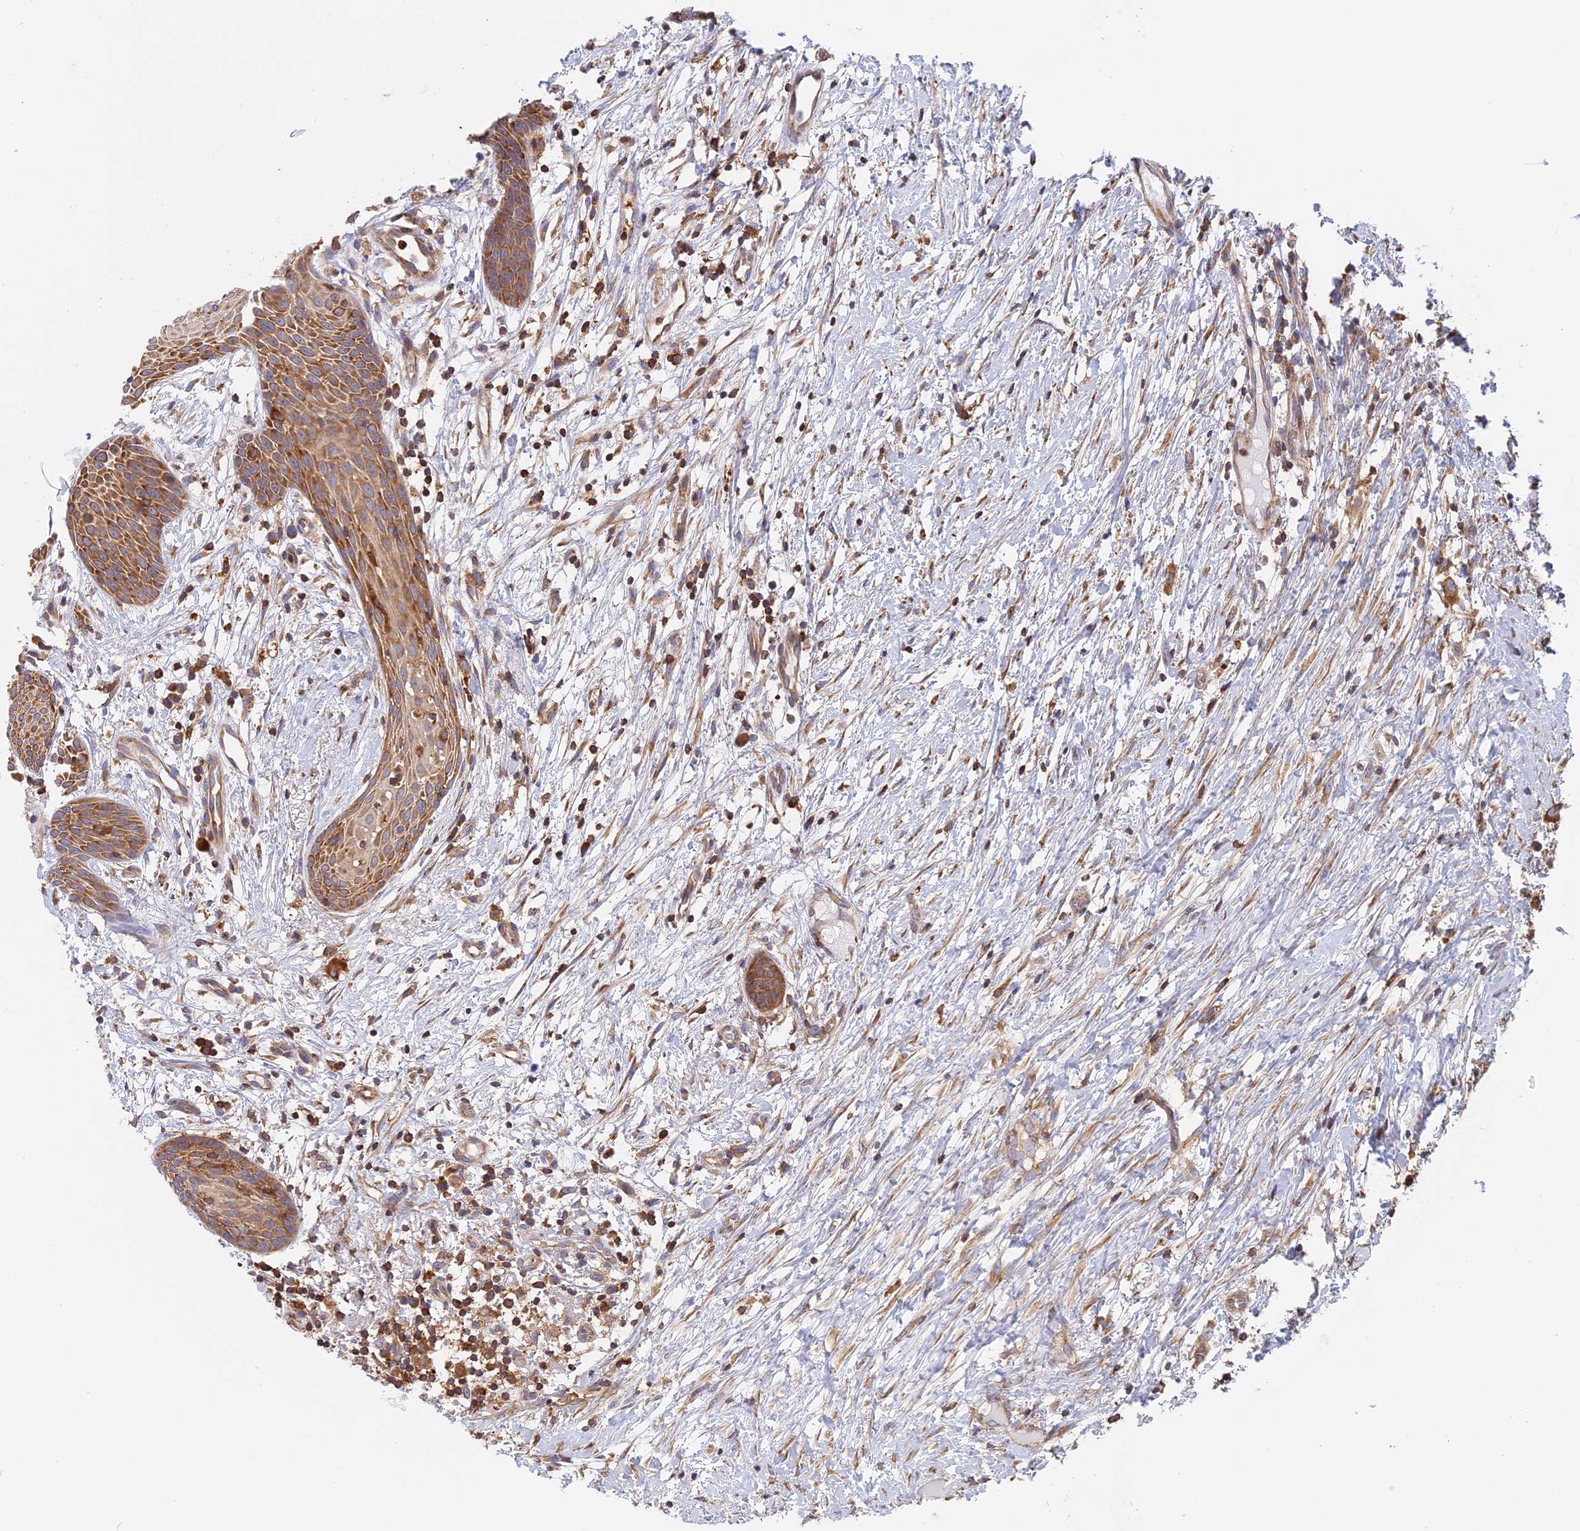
{"staining": {"intensity": "moderate", "quantity": "<25%", "location": "cytoplasmic/membranous"}, "tissue": "oral mucosa", "cell_type": "Squamous epithelial cells", "image_type": "normal", "snomed": [{"axis": "morphology", "description": "Normal tissue, NOS"}, {"axis": "topography", "description": "Oral tissue"}], "caption": "Squamous epithelial cells reveal moderate cytoplasmic/membranous expression in about <25% of cells in unremarkable oral mucosa.", "gene": "GMIP", "patient": {"sex": "female", "age": 69}}